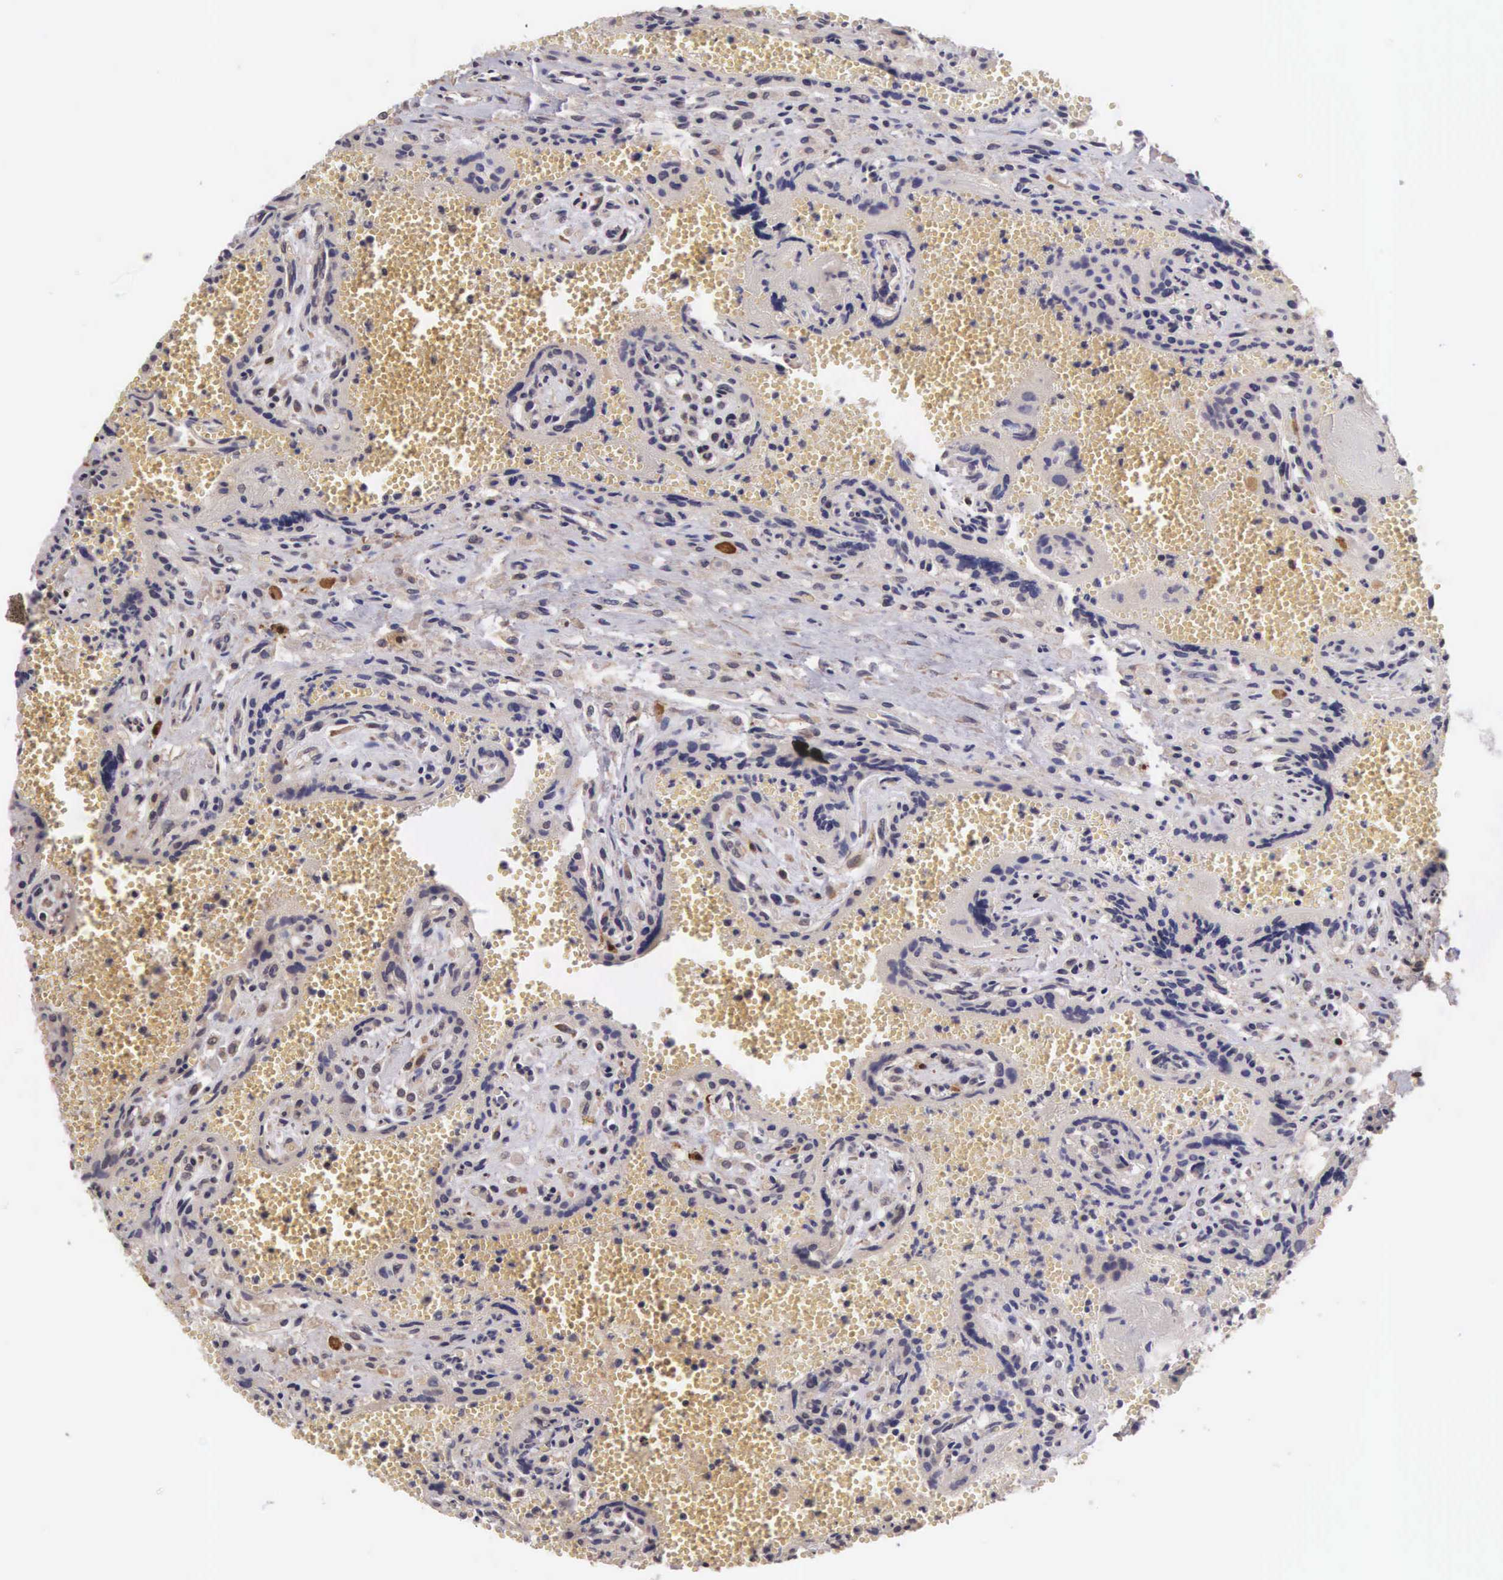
{"staining": {"intensity": "weak", "quantity": ">75%", "location": "cytoplasmic/membranous"}, "tissue": "placenta", "cell_type": "Decidual cells", "image_type": "normal", "snomed": [{"axis": "morphology", "description": "Normal tissue, NOS"}, {"axis": "topography", "description": "Placenta"}], "caption": "Immunohistochemical staining of normal placenta reveals low levels of weak cytoplasmic/membranous expression in about >75% of decidual cells.", "gene": "CDC45", "patient": {"sex": "female", "age": 40}}